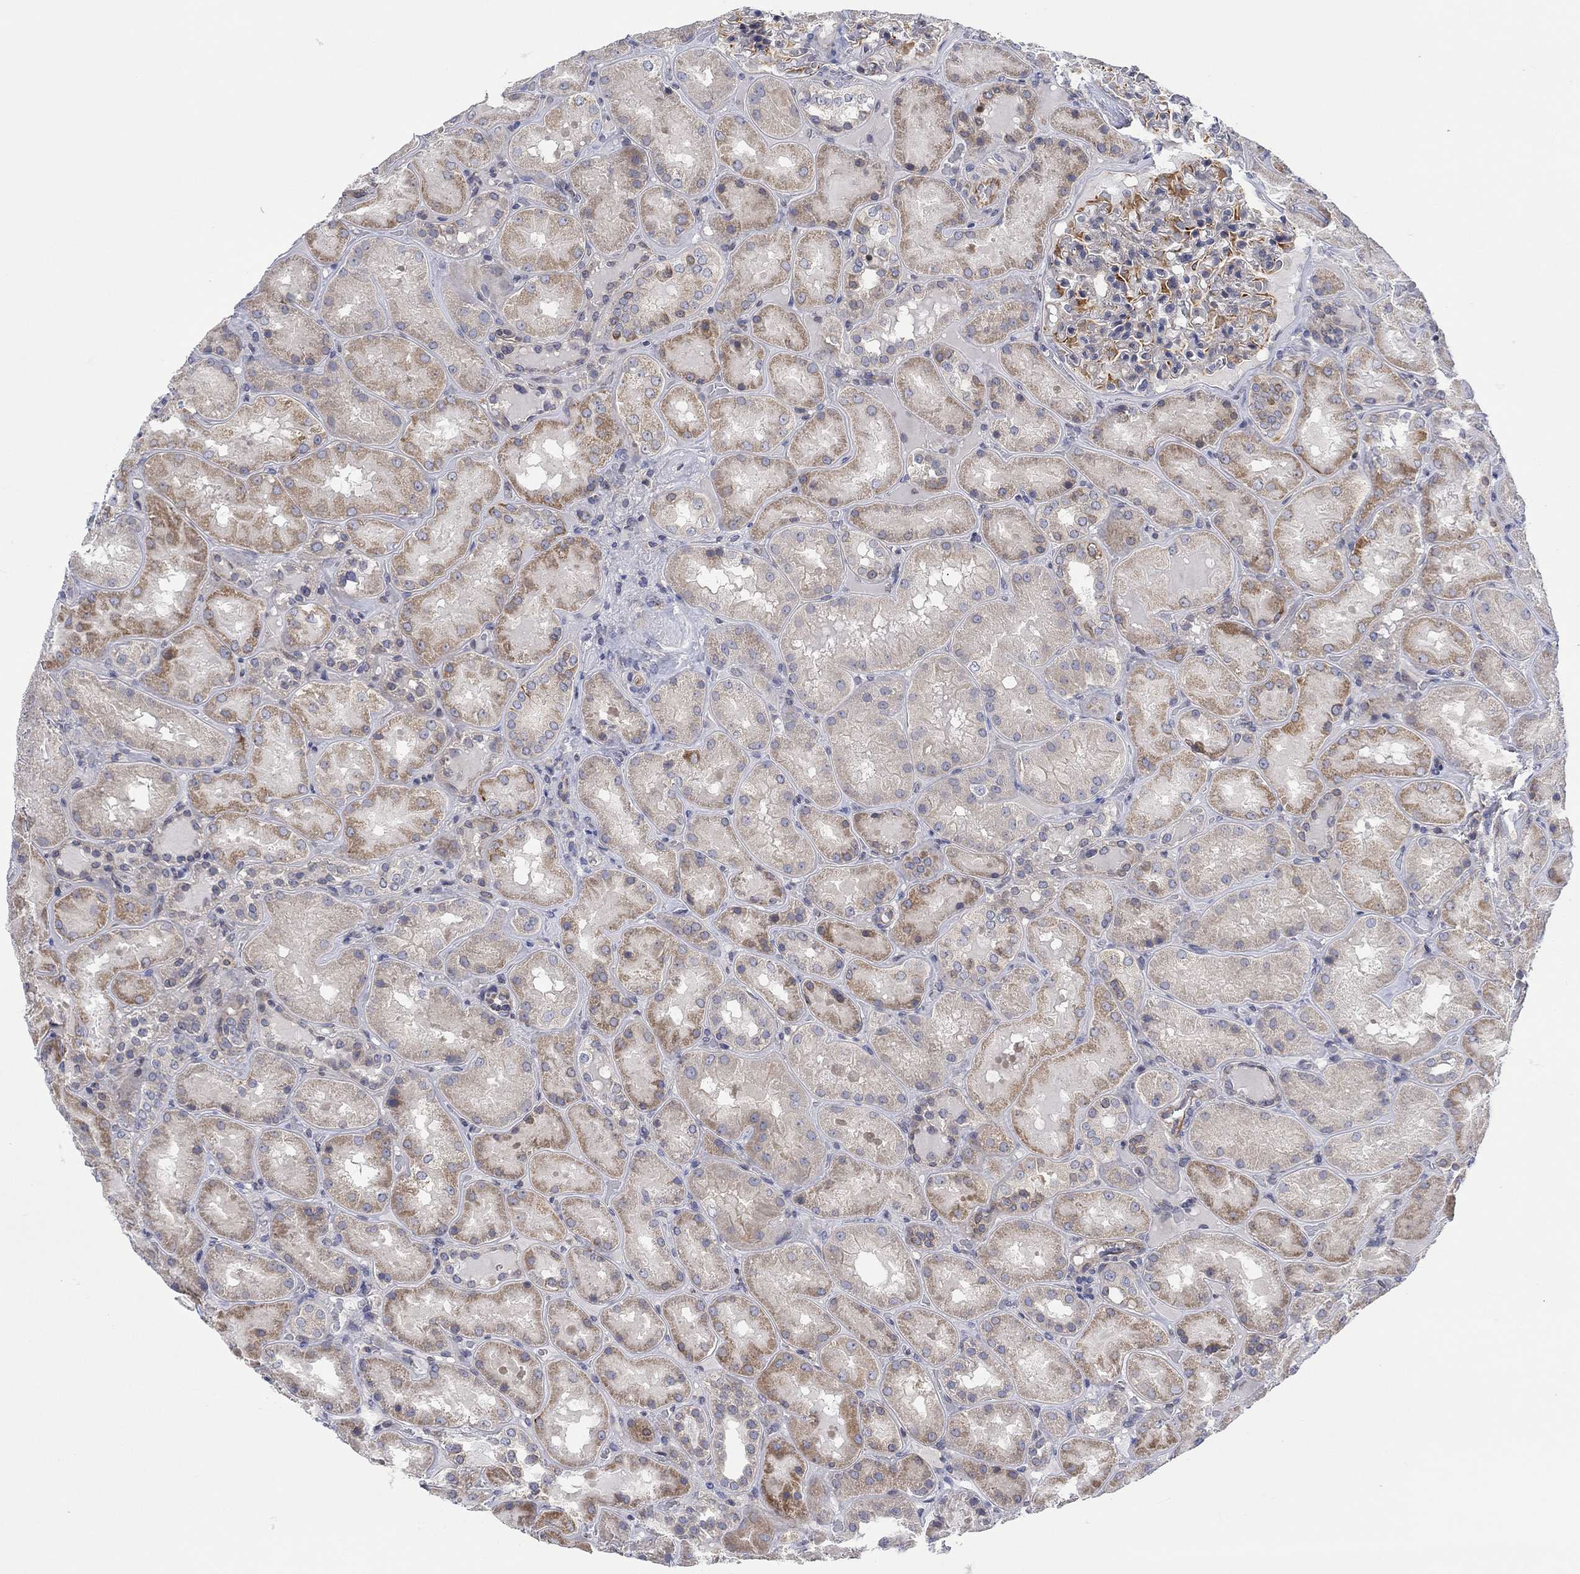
{"staining": {"intensity": "moderate", "quantity": "25%-75%", "location": "cytoplasmic/membranous"}, "tissue": "kidney", "cell_type": "Cells in glomeruli", "image_type": "normal", "snomed": [{"axis": "morphology", "description": "Normal tissue, NOS"}, {"axis": "topography", "description": "Kidney"}], "caption": "Benign kidney demonstrates moderate cytoplasmic/membranous expression in about 25%-75% of cells in glomeruli.", "gene": "CAMK1D", "patient": {"sex": "male", "age": 73}}